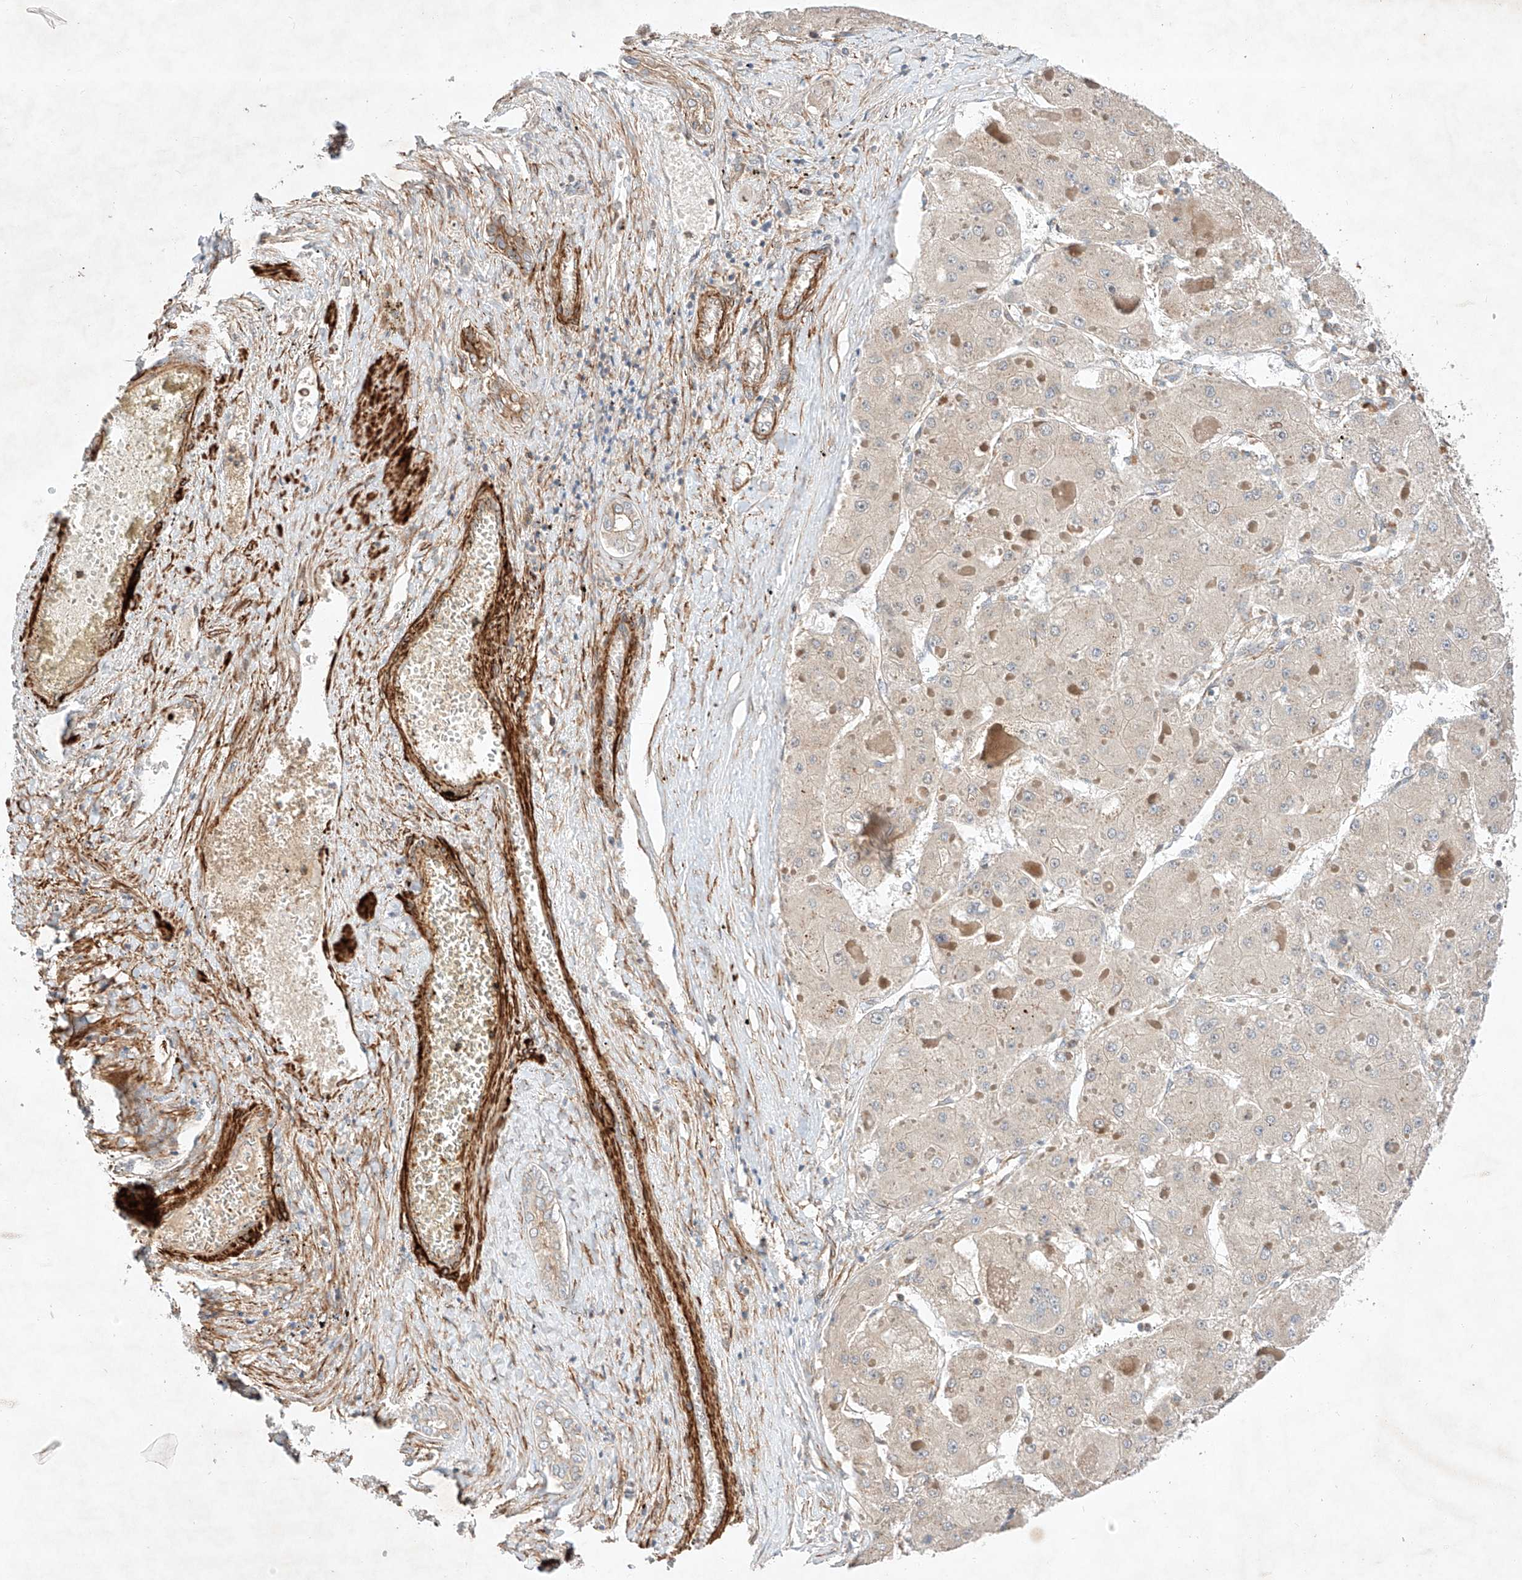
{"staining": {"intensity": "negative", "quantity": "none", "location": "none"}, "tissue": "liver cancer", "cell_type": "Tumor cells", "image_type": "cancer", "snomed": [{"axis": "morphology", "description": "Carcinoma, Hepatocellular, NOS"}, {"axis": "topography", "description": "Liver"}], "caption": "Tumor cells are negative for protein expression in human hepatocellular carcinoma (liver). (DAB (3,3'-diaminobenzidine) IHC with hematoxylin counter stain).", "gene": "ARHGAP33", "patient": {"sex": "female", "age": 73}}